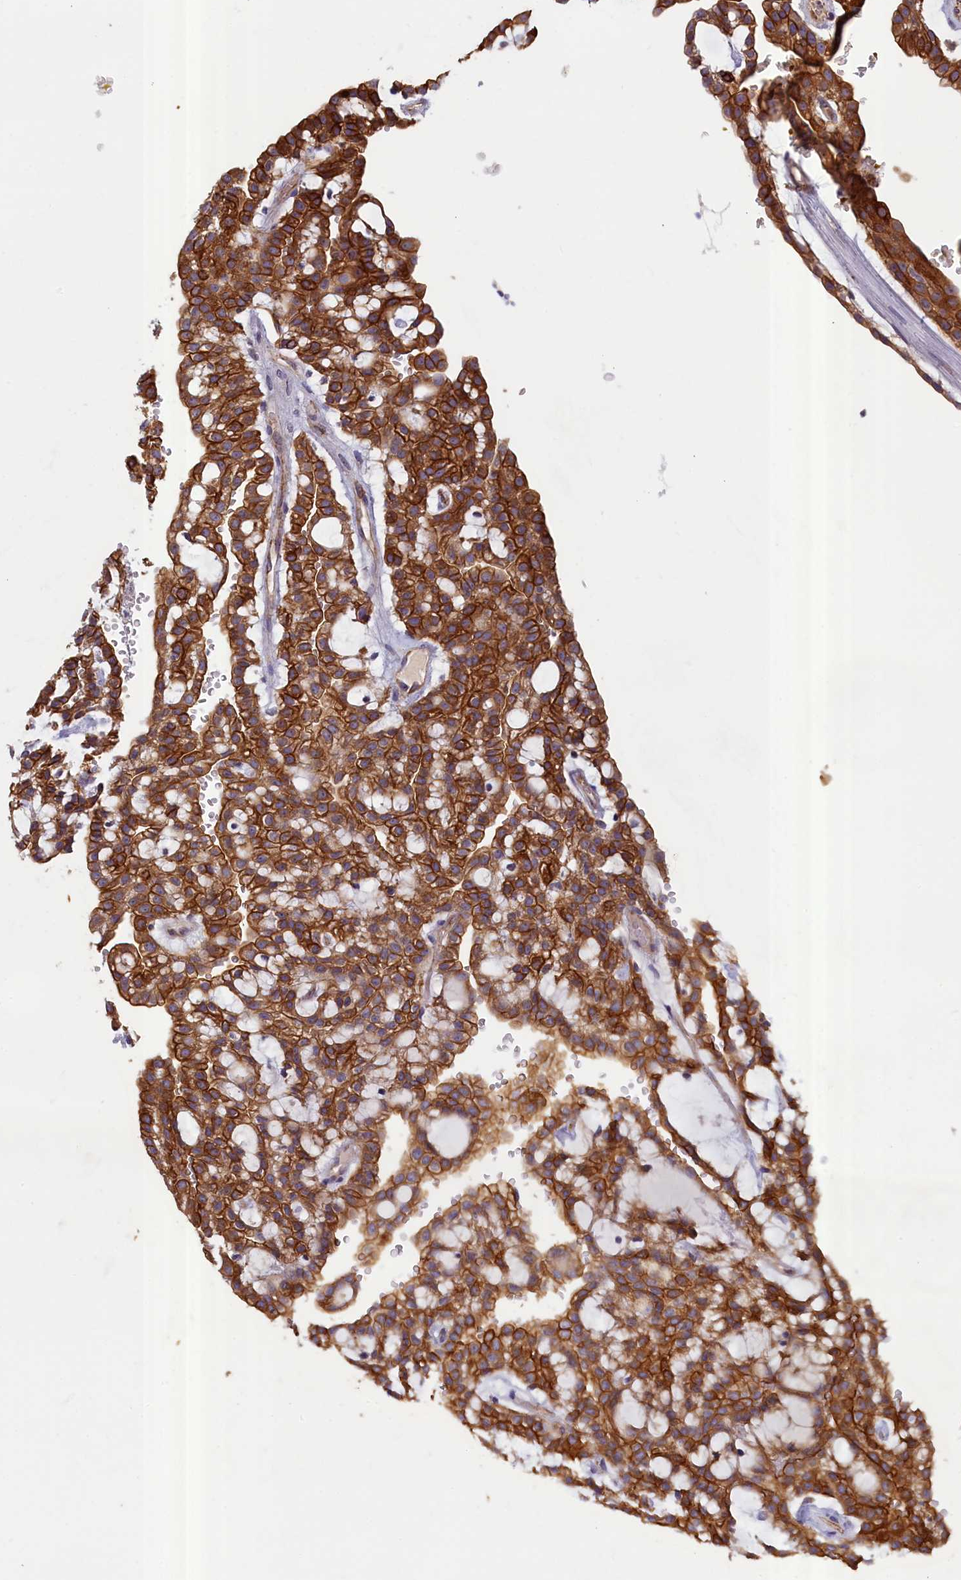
{"staining": {"intensity": "strong", "quantity": ">75%", "location": "cytoplasmic/membranous"}, "tissue": "renal cancer", "cell_type": "Tumor cells", "image_type": "cancer", "snomed": [{"axis": "morphology", "description": "Adenocarcinoma, NOS"}, {"axis": "topography", "description": "Kidney"}], "caption": "A photomicrograph showing strong cytoplasmic/membranous staining in about >75% of tumor cells in renal adenocarcinoma, as visualized by brown immunohistochemical staining.", "gene": "COL19A1", "patient": {"sex": "male", "age": 63}}